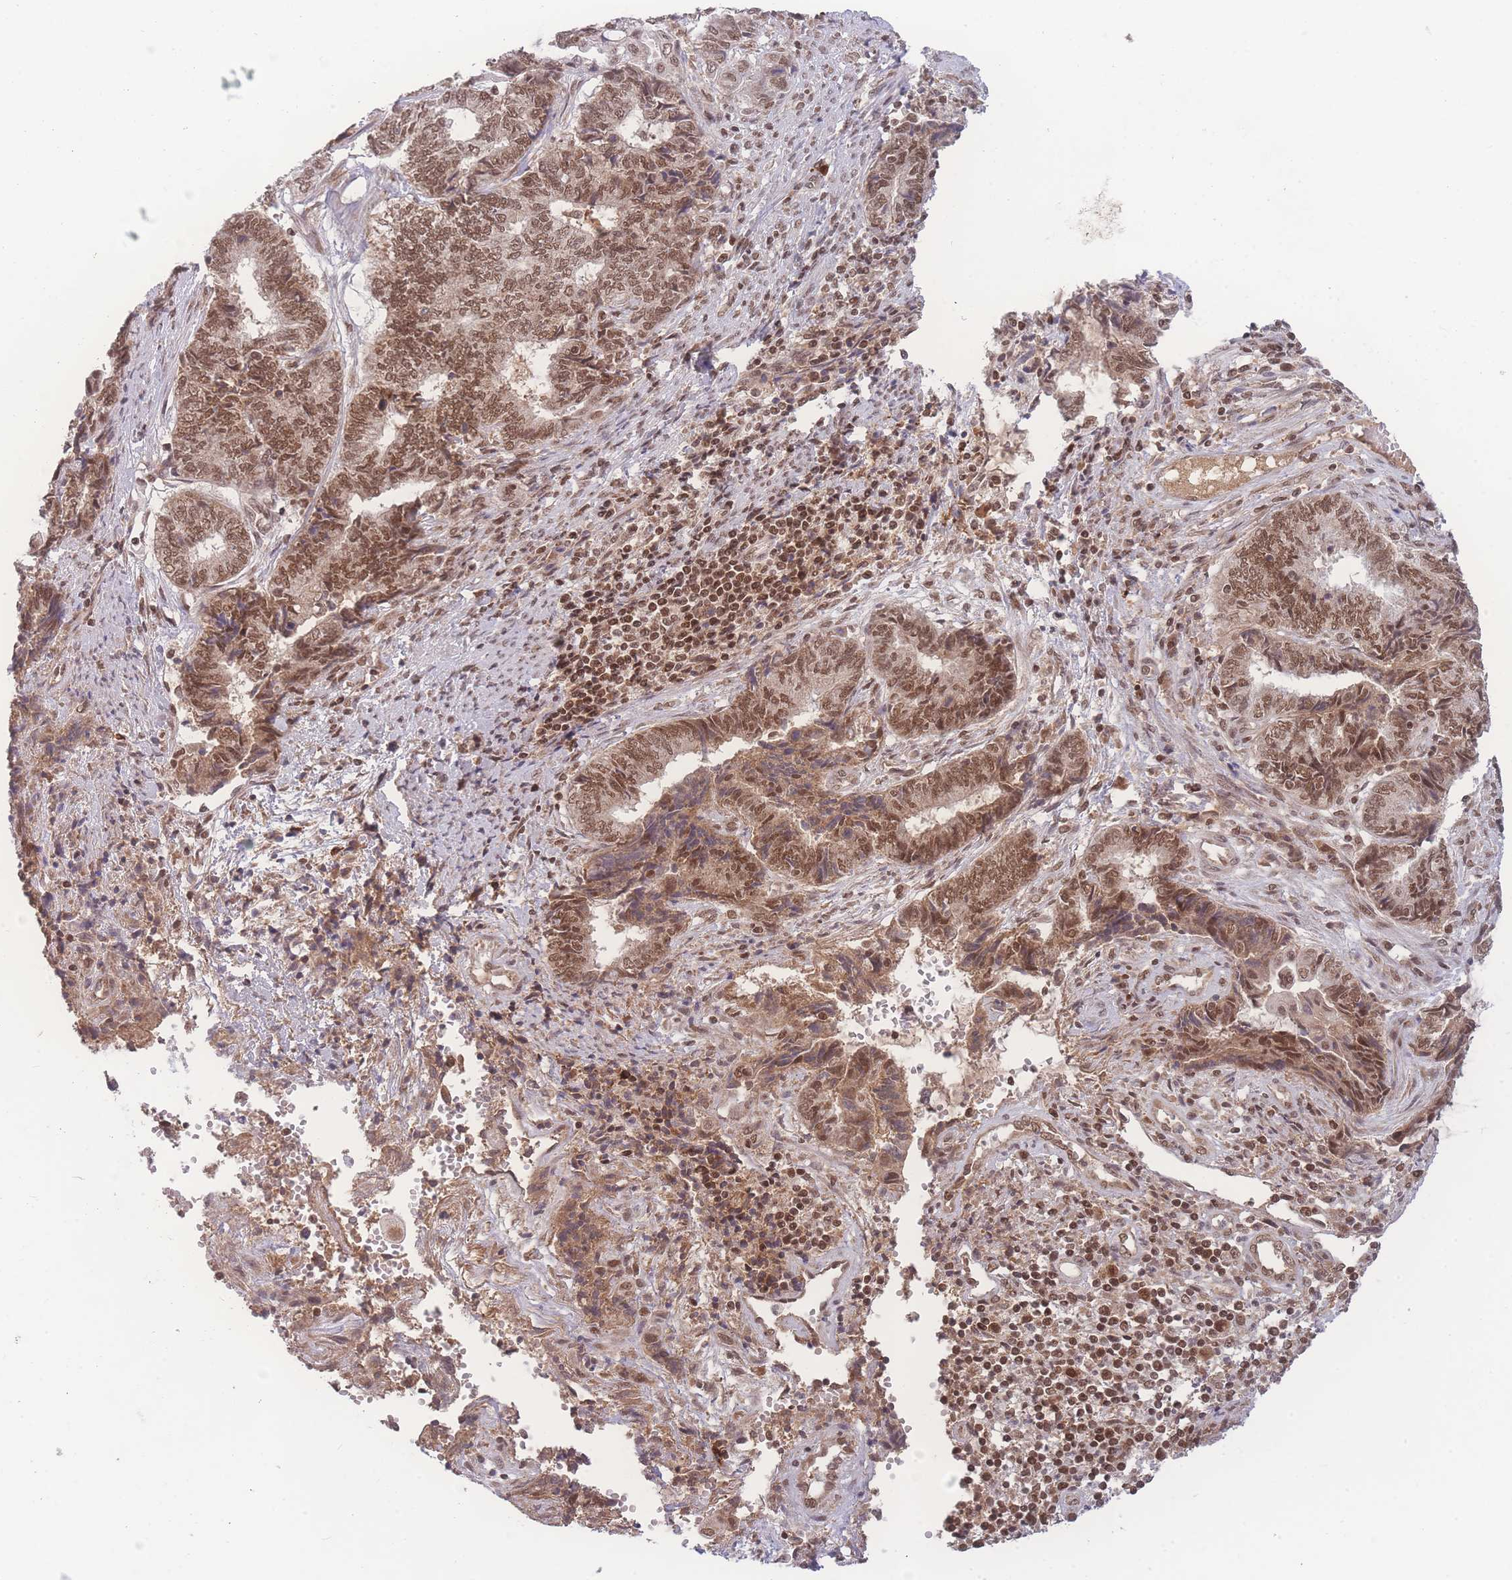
{"staining": {"intensity": "moderate", "quantity": ">75%", "location": "nuclear"}, "tissue": "endometrial cancer", "cell_type": "Tumor cells", "image_type": "cancer", "snomed": [{"axis": "morphology", "description": "Adenocarcinoma, NOS"}, {"axis": "topography", "description": "Uterus"}, {"axis": "topography", "description": "Endometrium"}], "caption": "Protein staining of endometrial cancer tissue shows moderate nuclear staining in about >75% of tumor cells.", "gene": "RAVER1", "patient": {"sex": "female", "age": 70}}